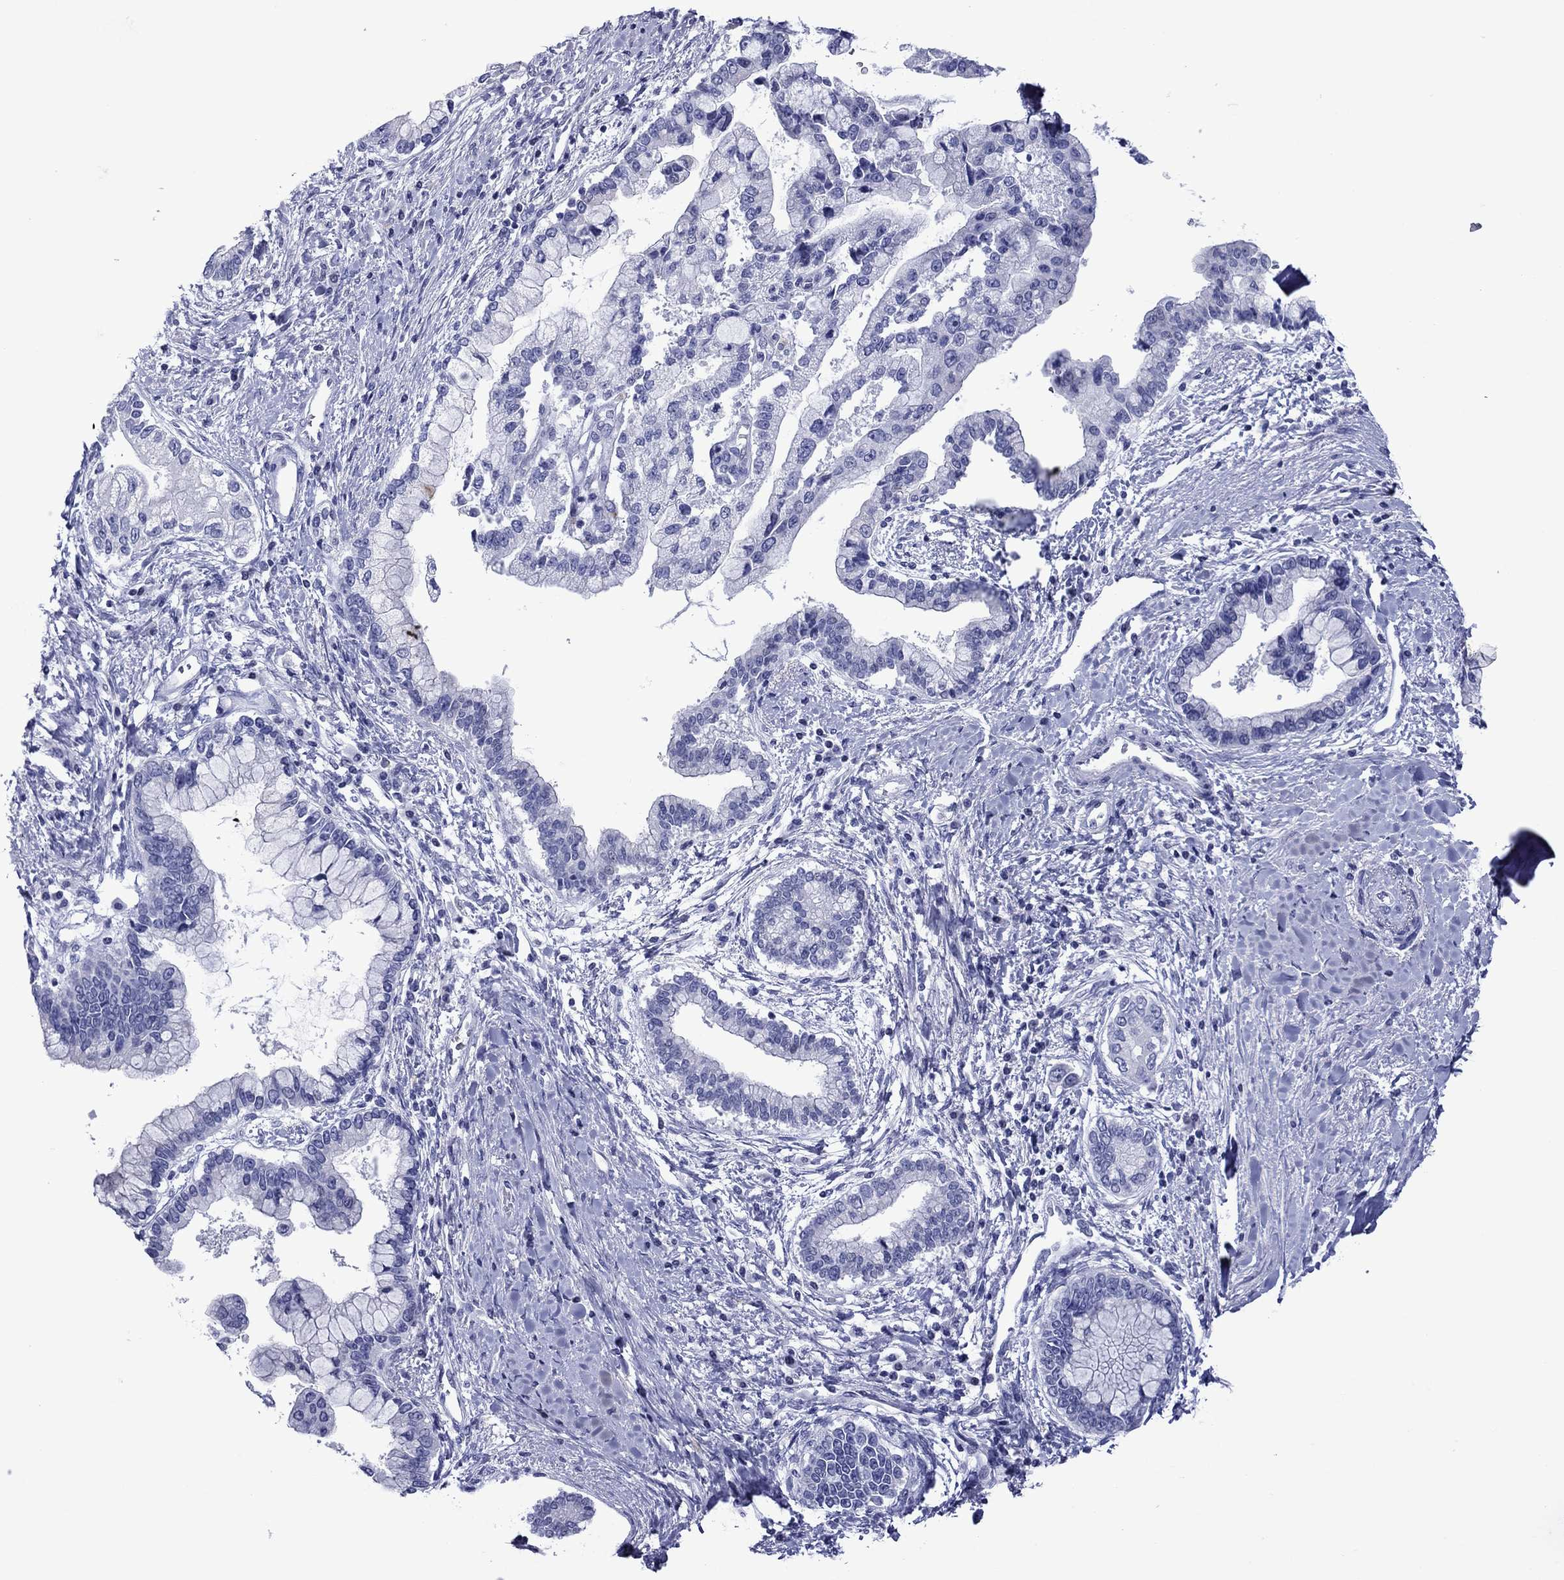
{"staining": {"intensity": "negative", "quantity": "none", "location": "none"}, "tissue": "liver cancer", "cell_type": "Tumor cells", "image_type": "cancer", "snomed": [{"axis": "morphology", "description": "Cholangiocarcinoma"}, {"axis": "topography", "description": "Liver"}], "caption": "Immunohistochemical staining of liver cancer reveals no significant expression in tumor cells.", "gene": "PIWIL1", "patient": {"sex": "male", "age": 50}}